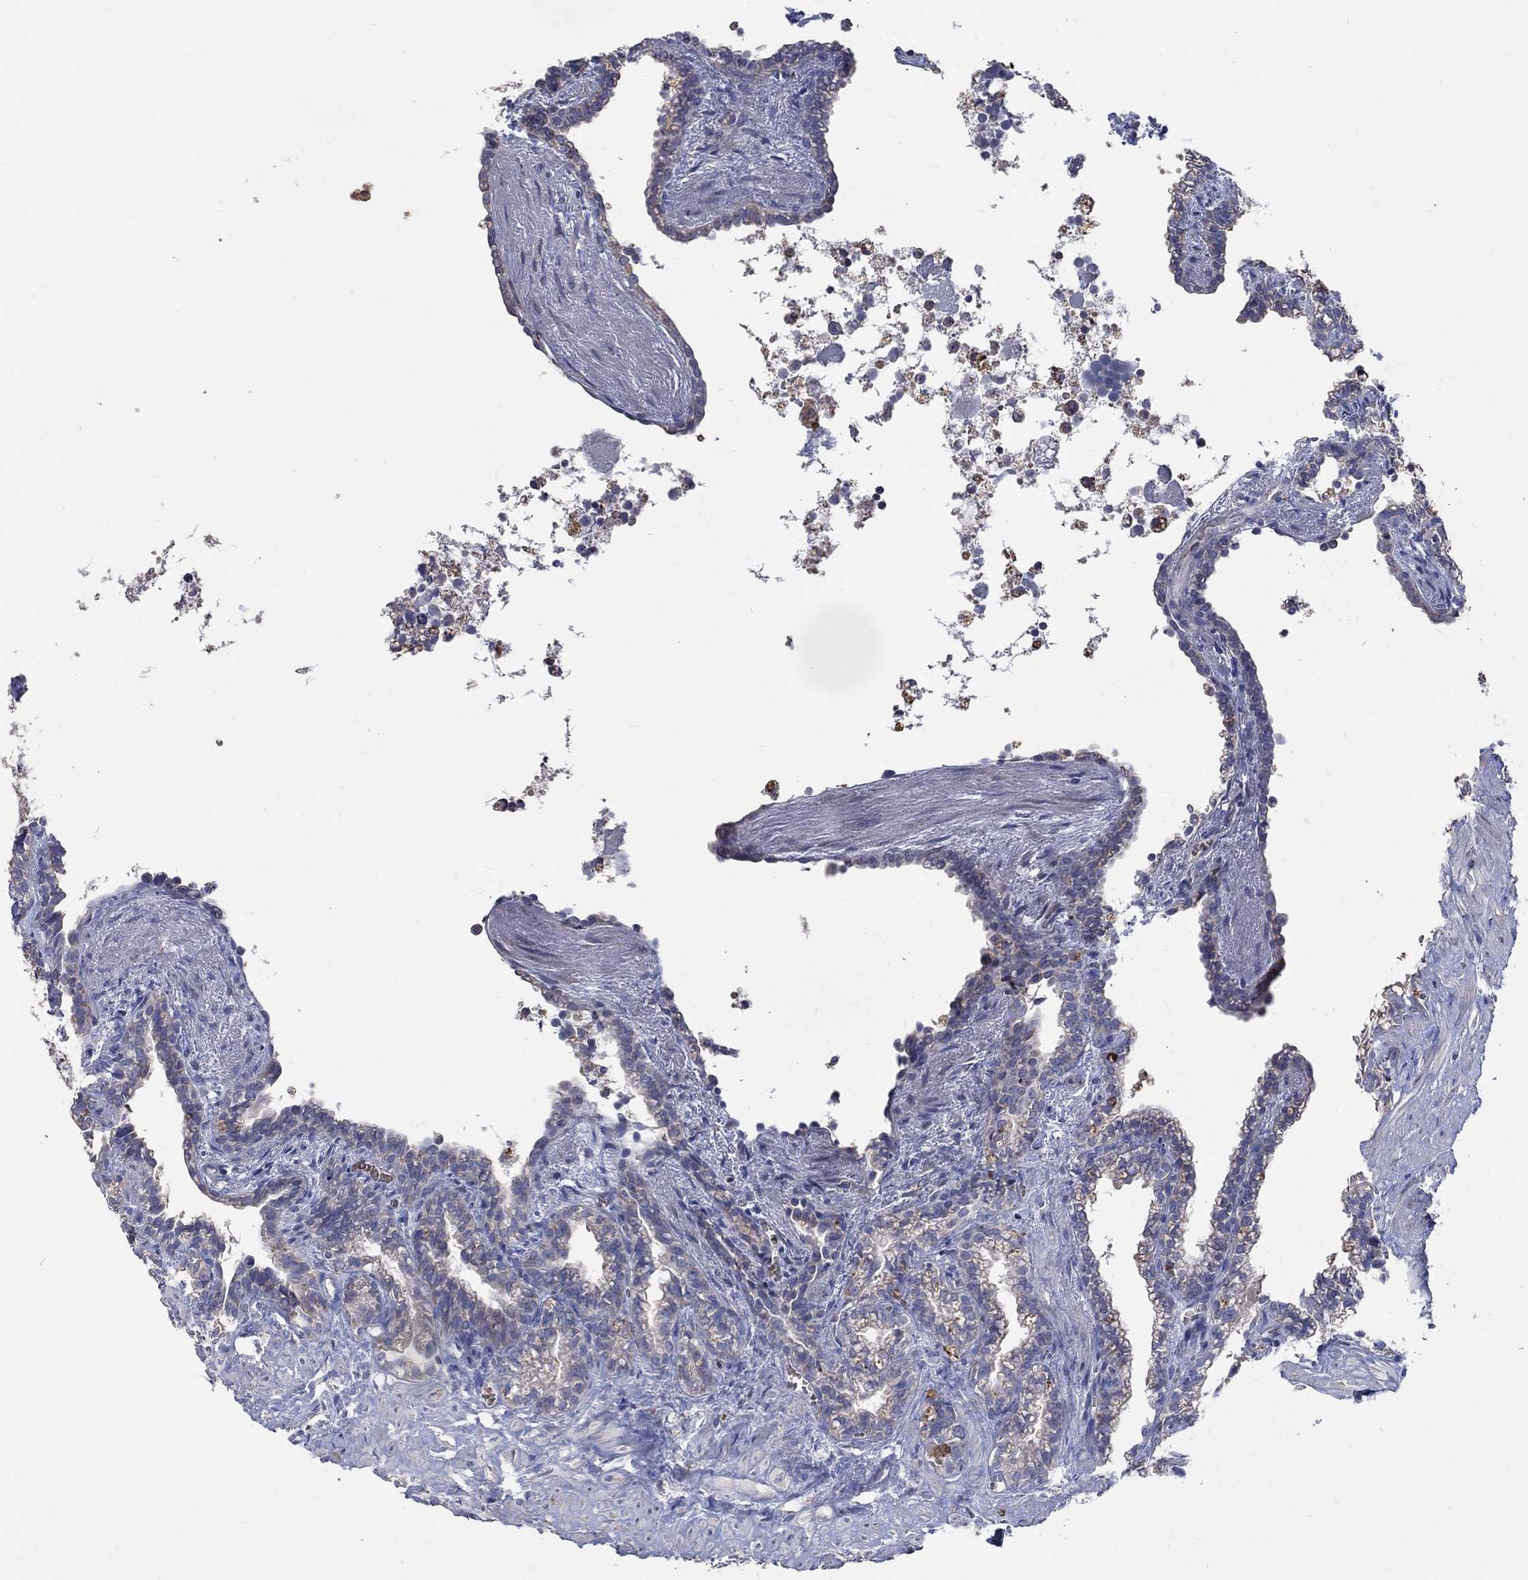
{"staining": {"intensity": "negative", "quantity": "none", "location": "none"}, "tissue": "seminal vesicle", "cell_type": "Glandular cells", "image_type": "normal", "snomed": [{"axis": "morphology", "description": "Normal tissue, NOS"}, {"axis": "morphology", "description": "Urothelial carcinoma, NOS"}, {"axis": "topography", "description": "Urinary bladder"}, {"axis": "topography", "description": "Seminal veicle"}], "caption": "This image is of benign seminal vesicle stained with immunohistochemistry to label a protein in brown with the nuclei are counter-stained blue. There is no expression in glandular cells.", "gene": "UGT8", "patient": {"sex": "male", "age": 76}}